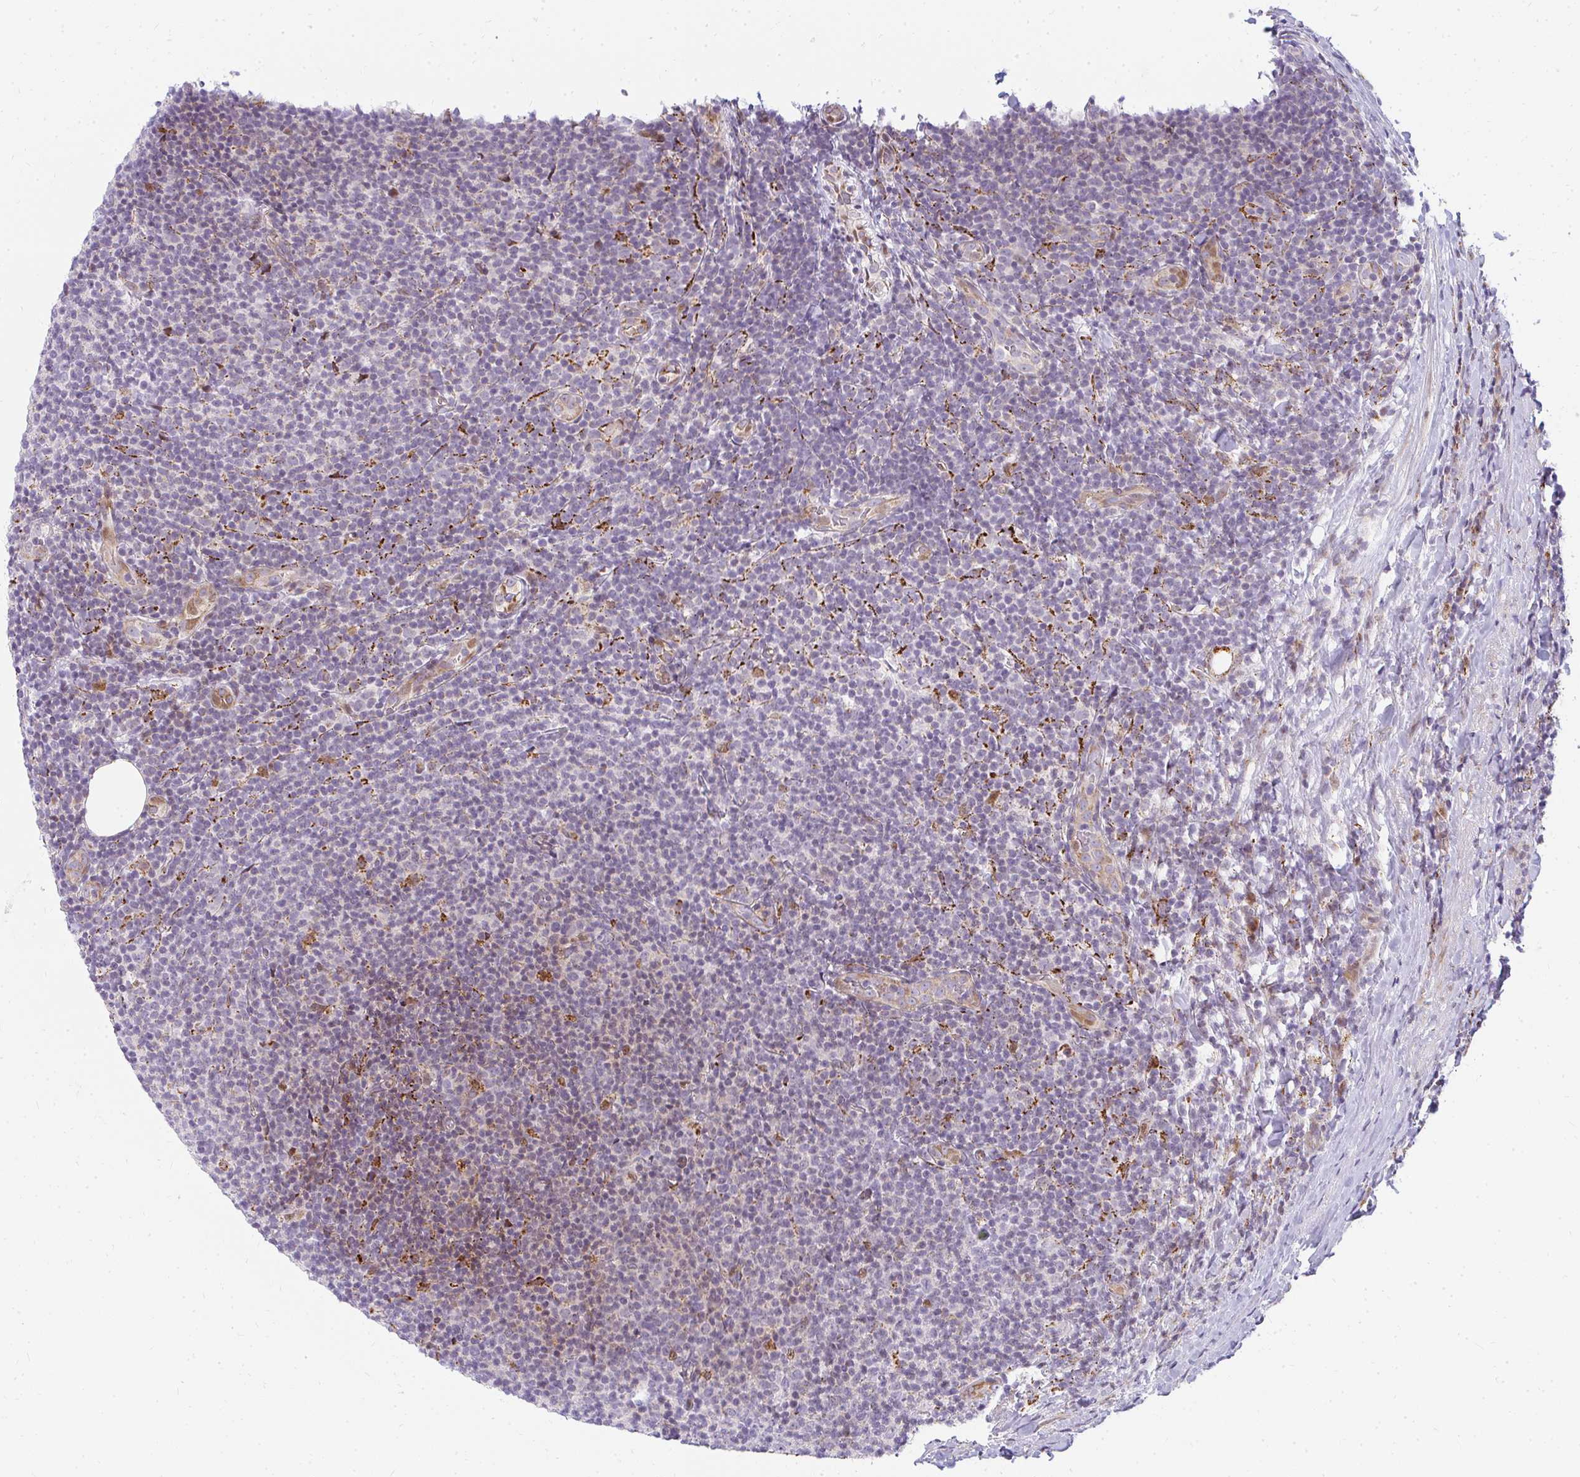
{"staining": {"intensity": "weak", "quantity": "25%-75%", "location": "nuclear"}, "tissue": "lymphoma", "cell_type": "Tumor cells", "image_type": "cancer", "snomed": [{"axis": "morphology", "description": "Malignant lymphoma, non-Hodgkin's type, Low grade"}, {"axis": "topography", "description": "Lymph node"}], "caption": "The micrograph demonstrates staining of lymphoma, revealing weak nuclear protein positivity (brown color) within tumor cells. The staining was performed using DAB (3,3'-diaminobenzidine), with brown indicating positive protein expression. Nuclei are stained blue with hematoxylin.", "gene": "PLA2G5", "patient": {"sex": "male", "age": 66}}